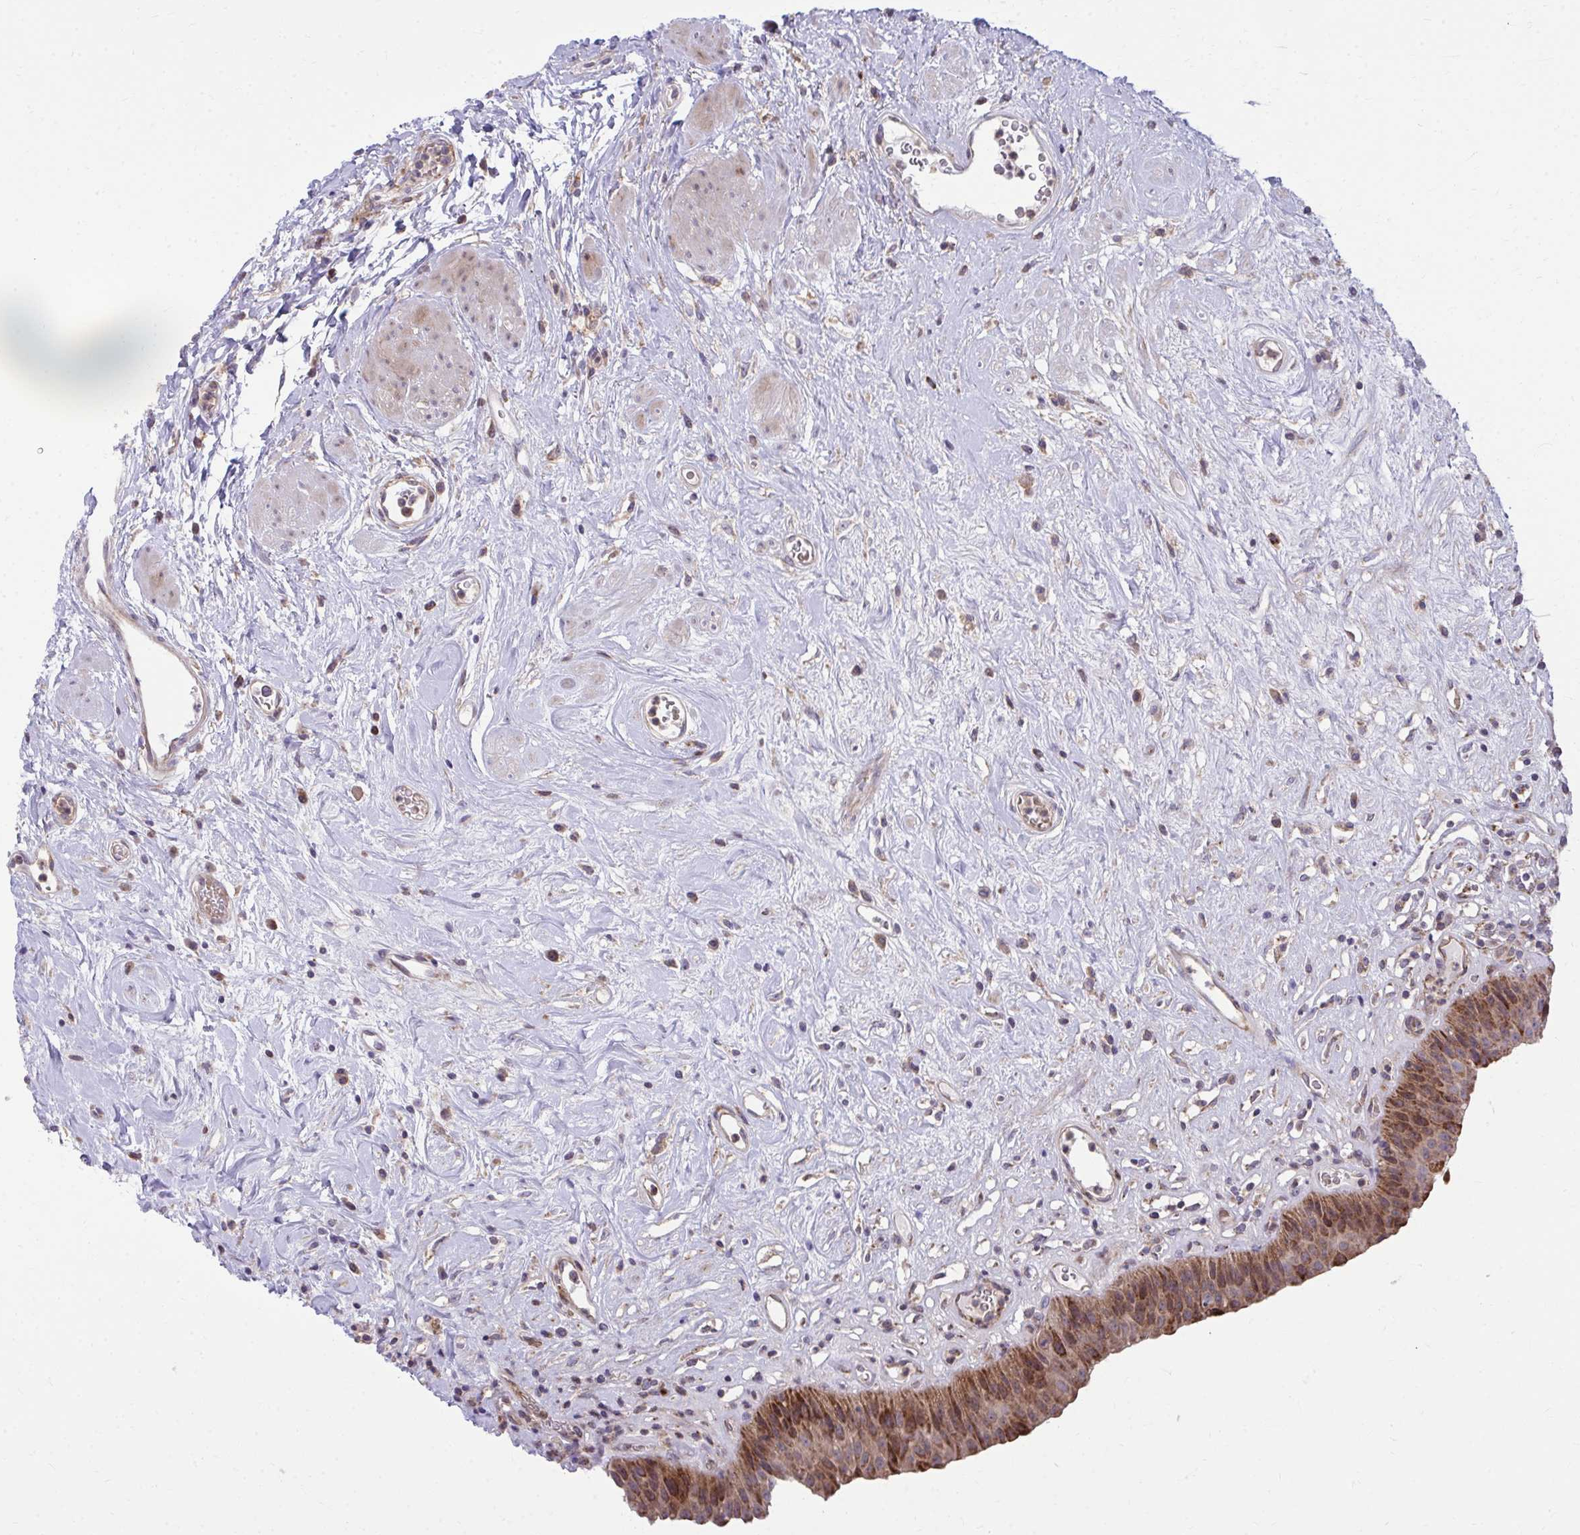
{"staining": {"intensity": "moderate", "quantity": "25%-75%", "location": "cytoplasmic/membranous"}, "tissue": "urinary bladder", "cell_type": "Urothelial cells", "image_type": "normal", "snomed": [{"axis": "morphology", "description": "Normal tissue, NOS"}, {"axis": "topography", "description": "Urinary bladder"}], "caption": "Brown immunohistochemical staining in unremarkable human urinary bladder shows moderate cytoplasmic/membranous expression in about 25%-75% of urothelial cells.", "gene": "C16orf54", "patient": {"sex": "female", "age": 56}}